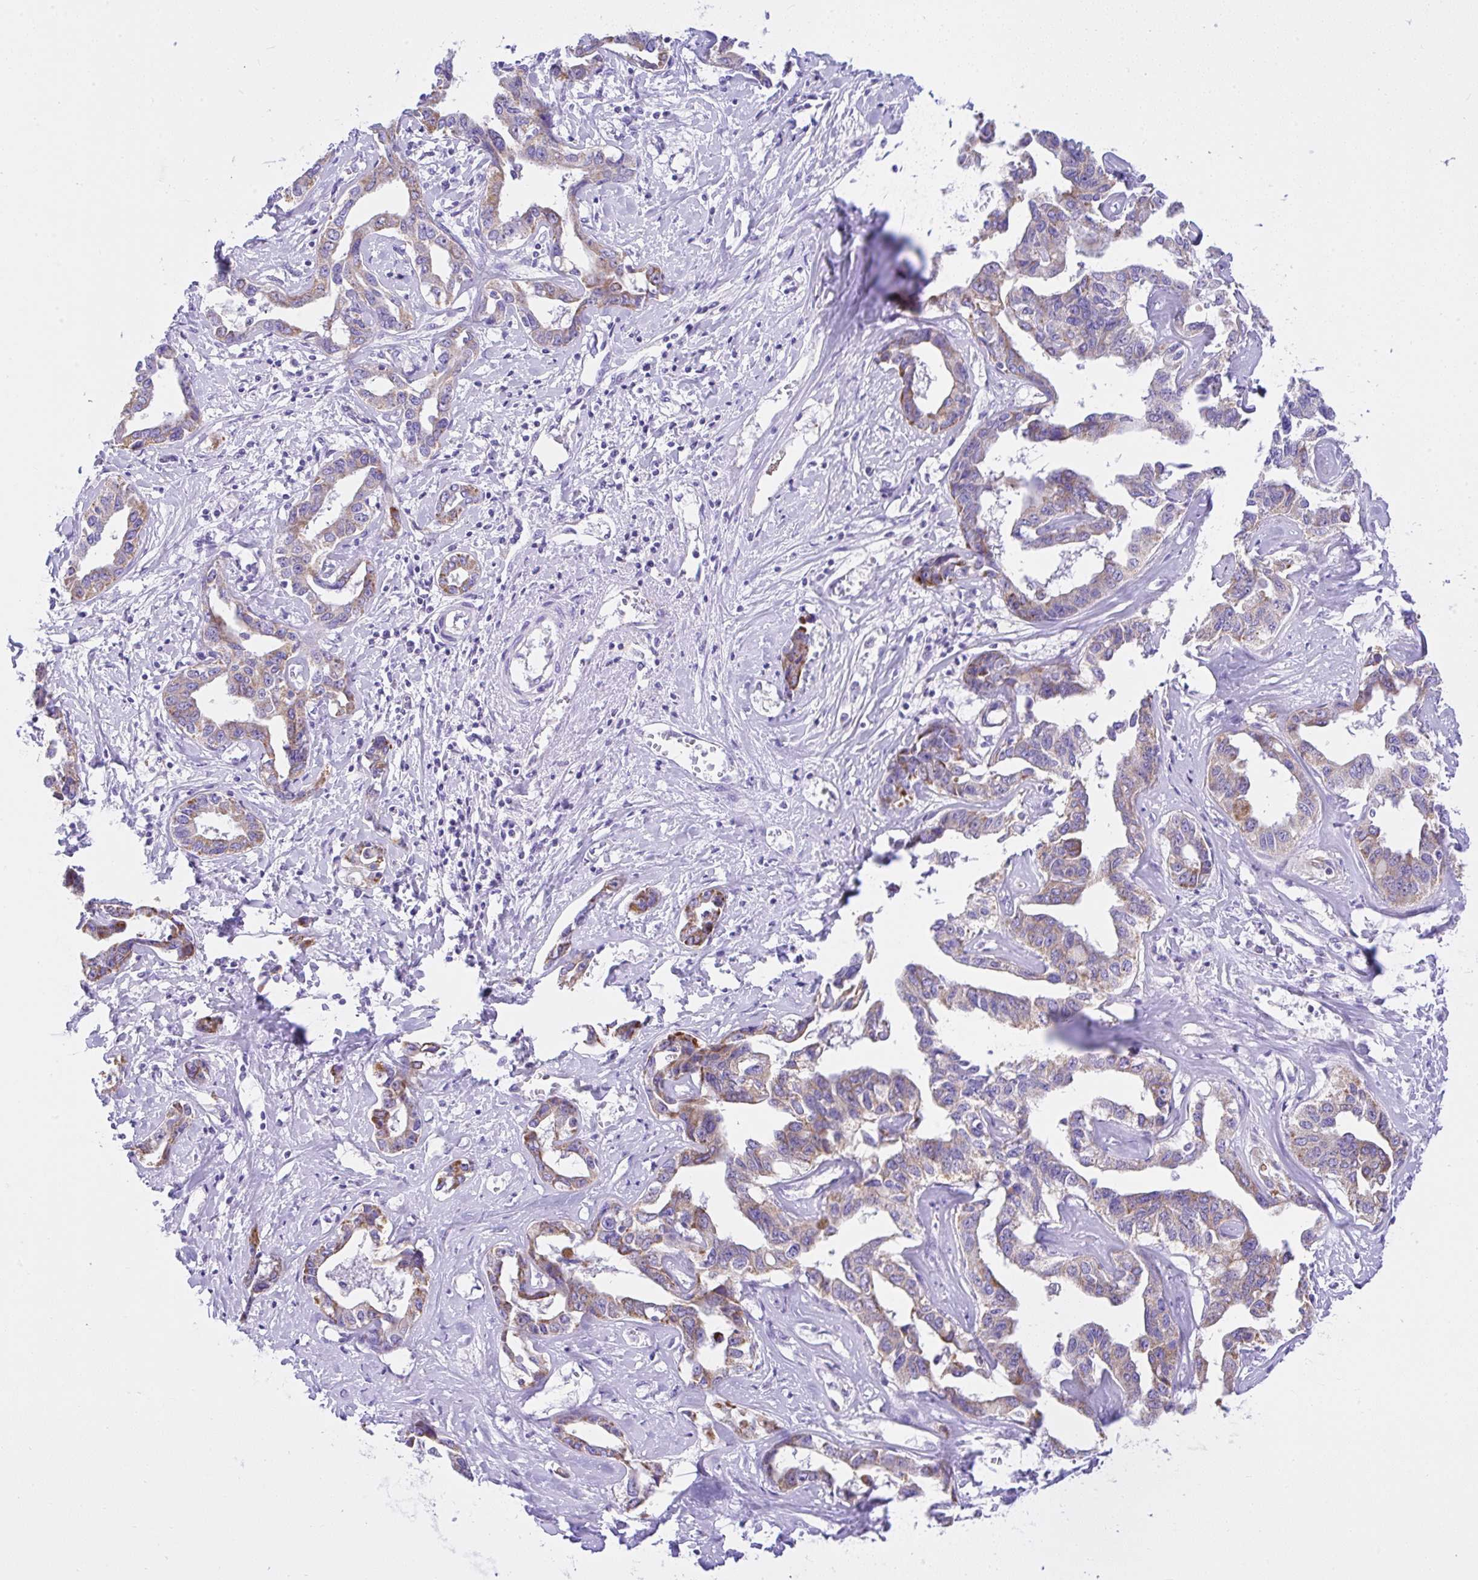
{"staining": {"intensity": "weak", "quantity": "25%-75%", "location": "cytoplasmic/membranous"}, "tissue": "liver cancer", "cell_type": "Tumor cells", "image_type": "cancer", "snomed": [{"axis": "morphology", "description": "Cholangiocarcinoma"}, {"axis": "topography", "description": "Liver"}], "caption": "This micrograph exhibits immunohistochemistry staining of human cholangiocarcinoma (liver), with low weak cytoplasmic/membranous staining in about 25%-75% of tumor cells.", "gene": "SLC13A1", "patient": {"sex": "male", "age": 59}}